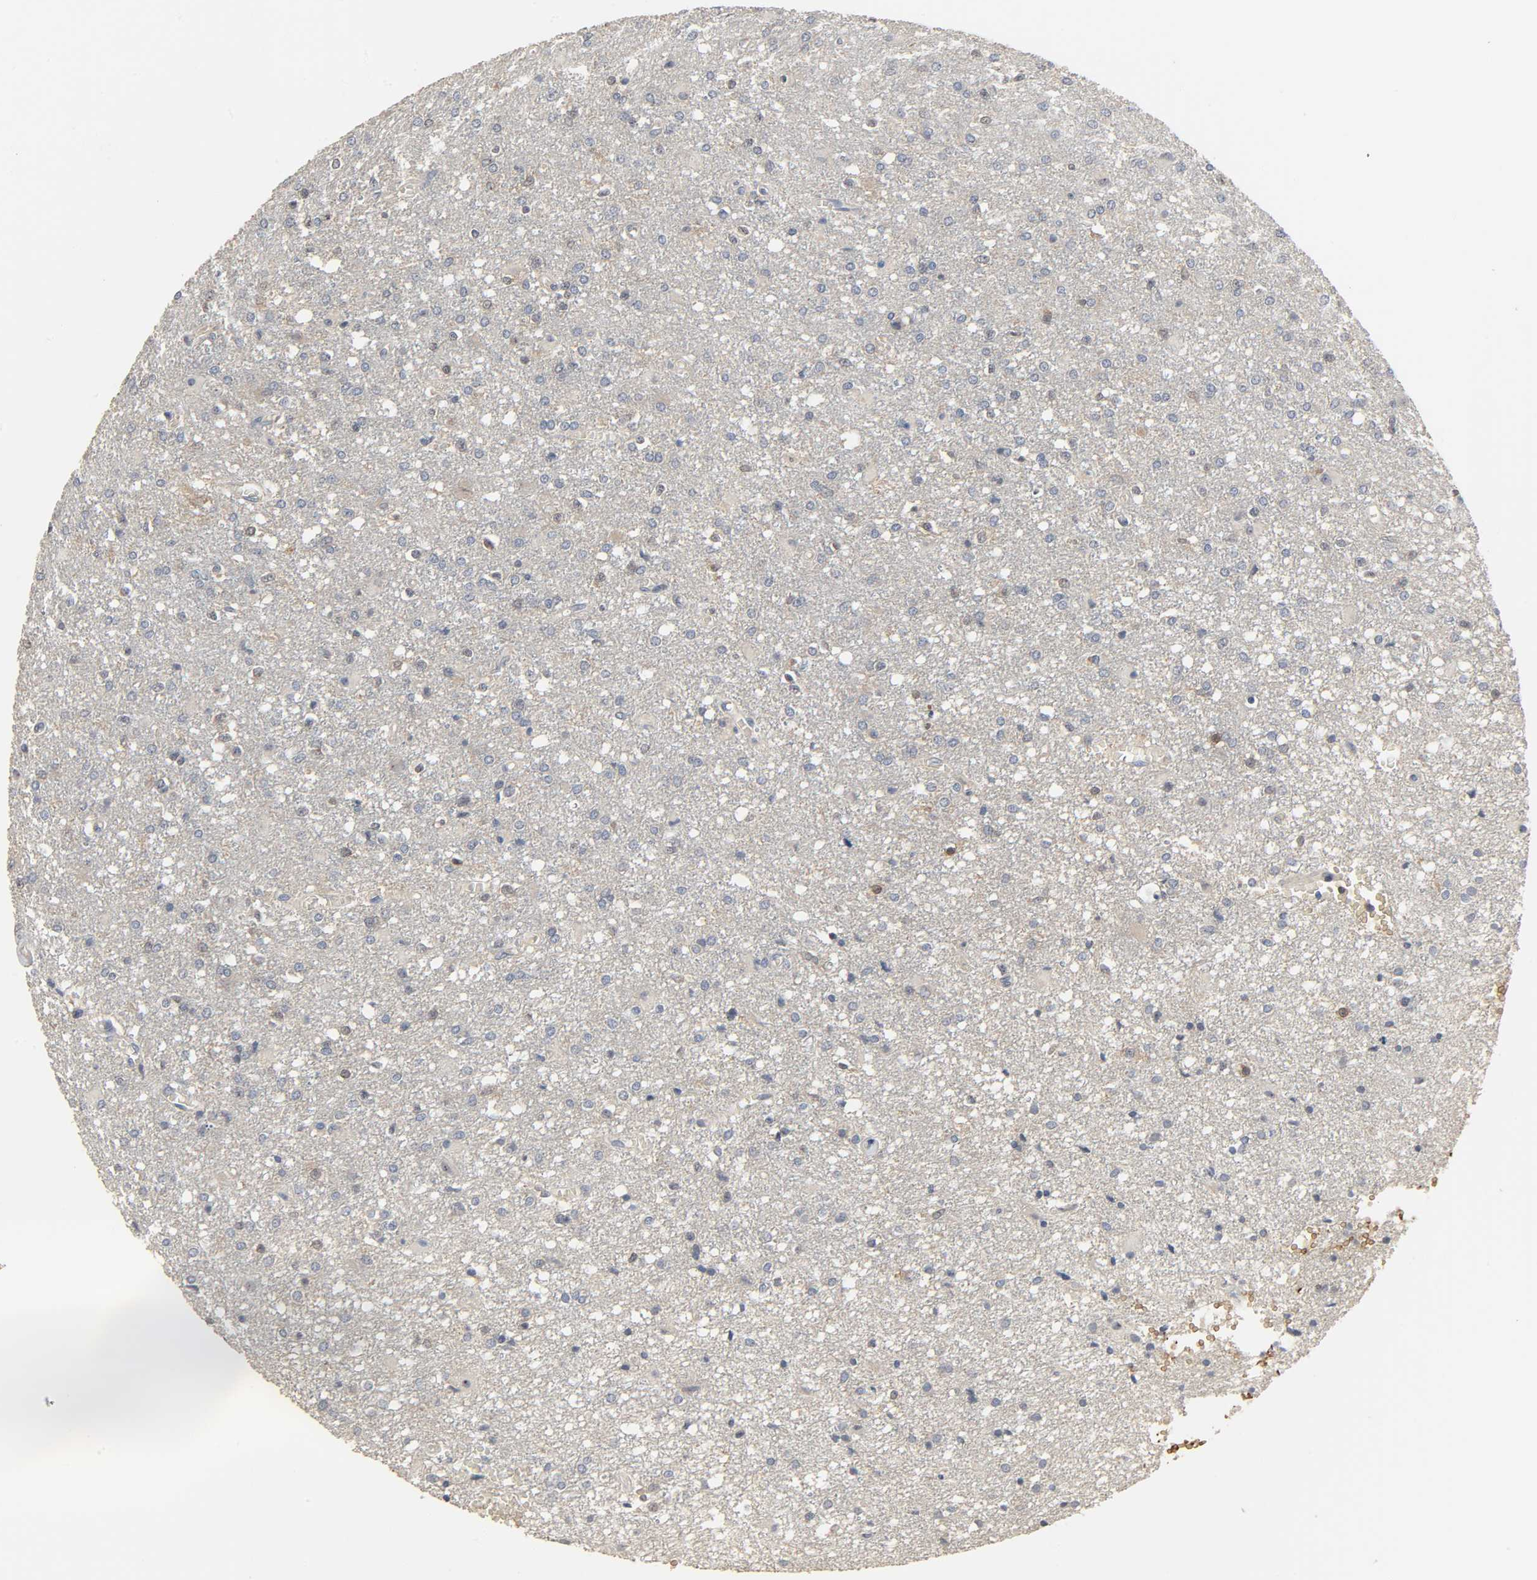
{"staining": {"intensity": "moderate", "quantity": "25%-75%", "location": "cytoplasmic/membranous,nuclear"}, "tissue": "glioma", "cell_type": "Tumor cells", "image_type": "cancer", "snomed": [{"axis": "morphology", "description": "Glioma, malignant, High grade"}, {"axis": "topography", "description": "Cerebral cortex"}], "caption": "Immunohistochemical staining of human glioma shows medium levels of moderate cytoplasmic/membranous and nuclear expression in approximately 25%-75% of tumor cells. The protein is stained brown, and the nuclei are stained in blue (DAB IHC with brightfield microscopy, high magnification).", "gene": "PLEKHA2", "patient": {"sex": "male", "age": 76}}